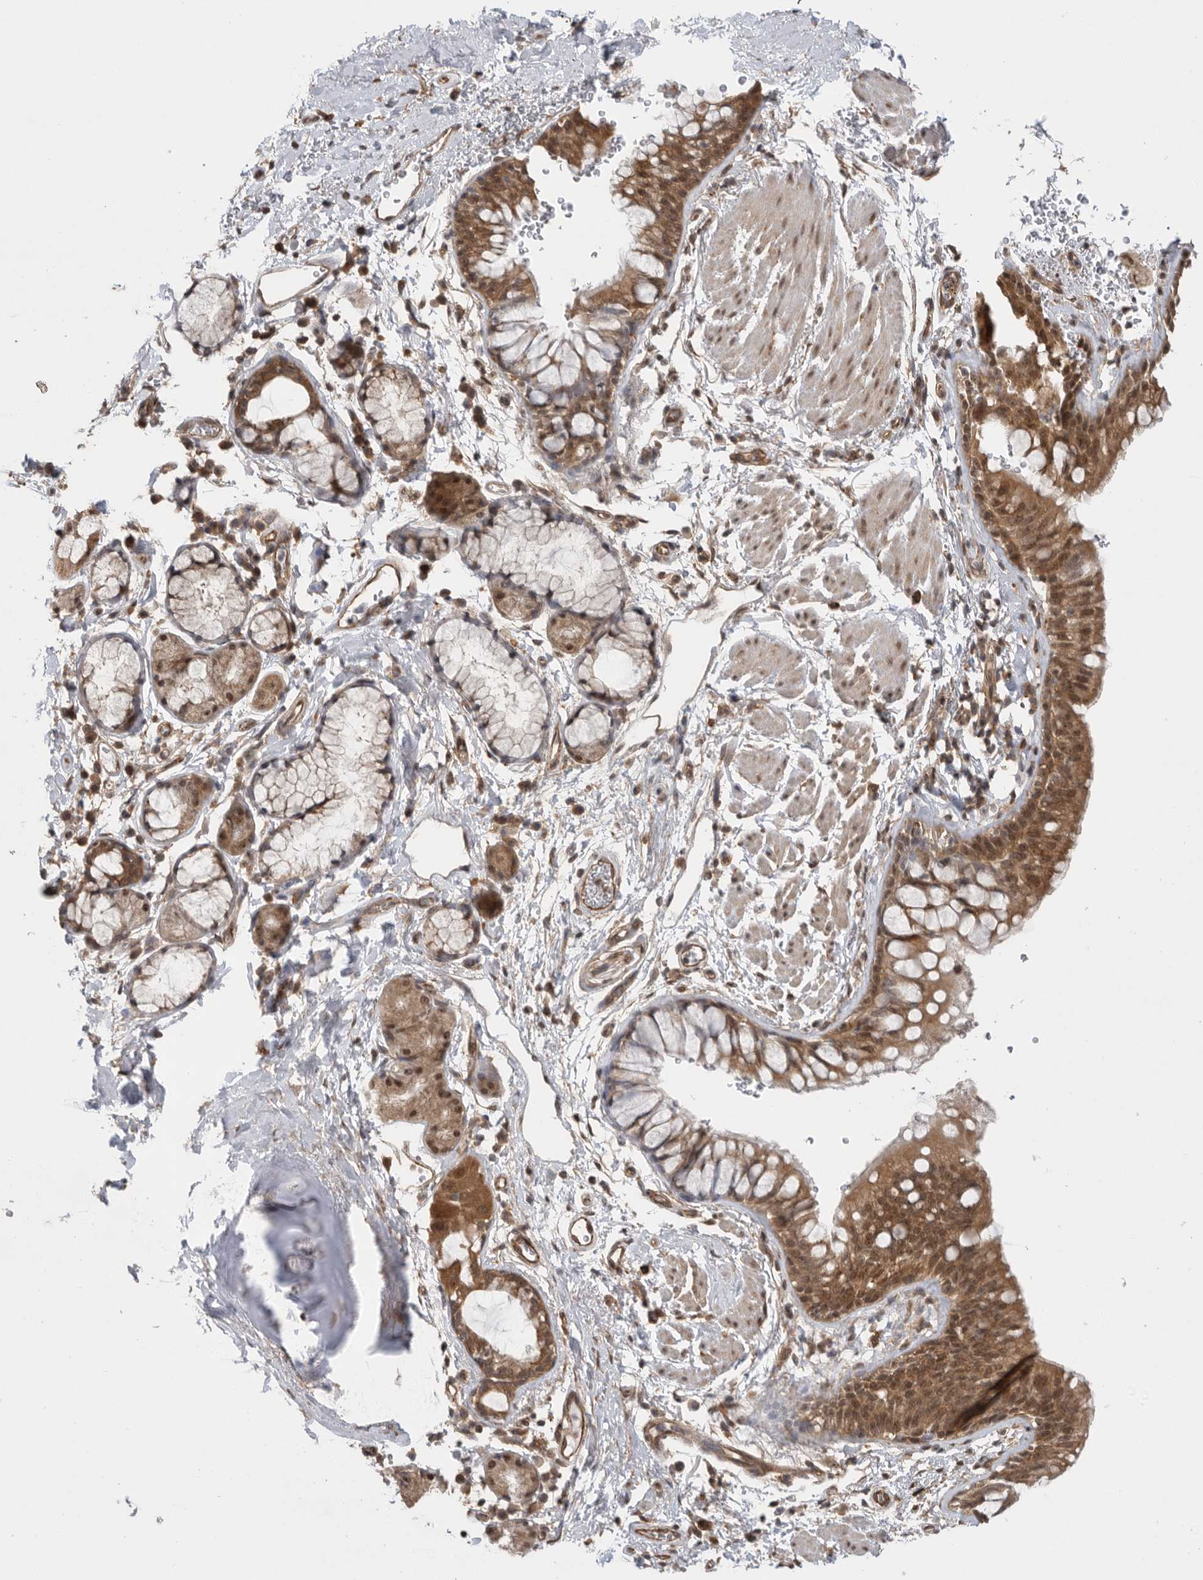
{"staining": {"intensity": "weak", "quantity": ">75%", "location": "cytoplasmic/membranous"}, "tissue": "bronchus", "cell_type": "Respiratory epithelial cells", "image_type": "normal", "snomed": [{"axis": "morphology", "description": "Normal tissue, NOS"}, {"axis": "topography", "description": "Cartilage tissue"}, {"axis": "topography", "description": "Bronchus"}], "caption": "Immunohistochemical staining of normal human bronchus reveals >75% levels of weak cytoplasmic/membranous protein staining in about >75% of respiratory epithelial cells. (IHC, brightfield microscopy, high magnification).", "gene": "VPS50", "patient": {"sex": "female", "age": 53}}